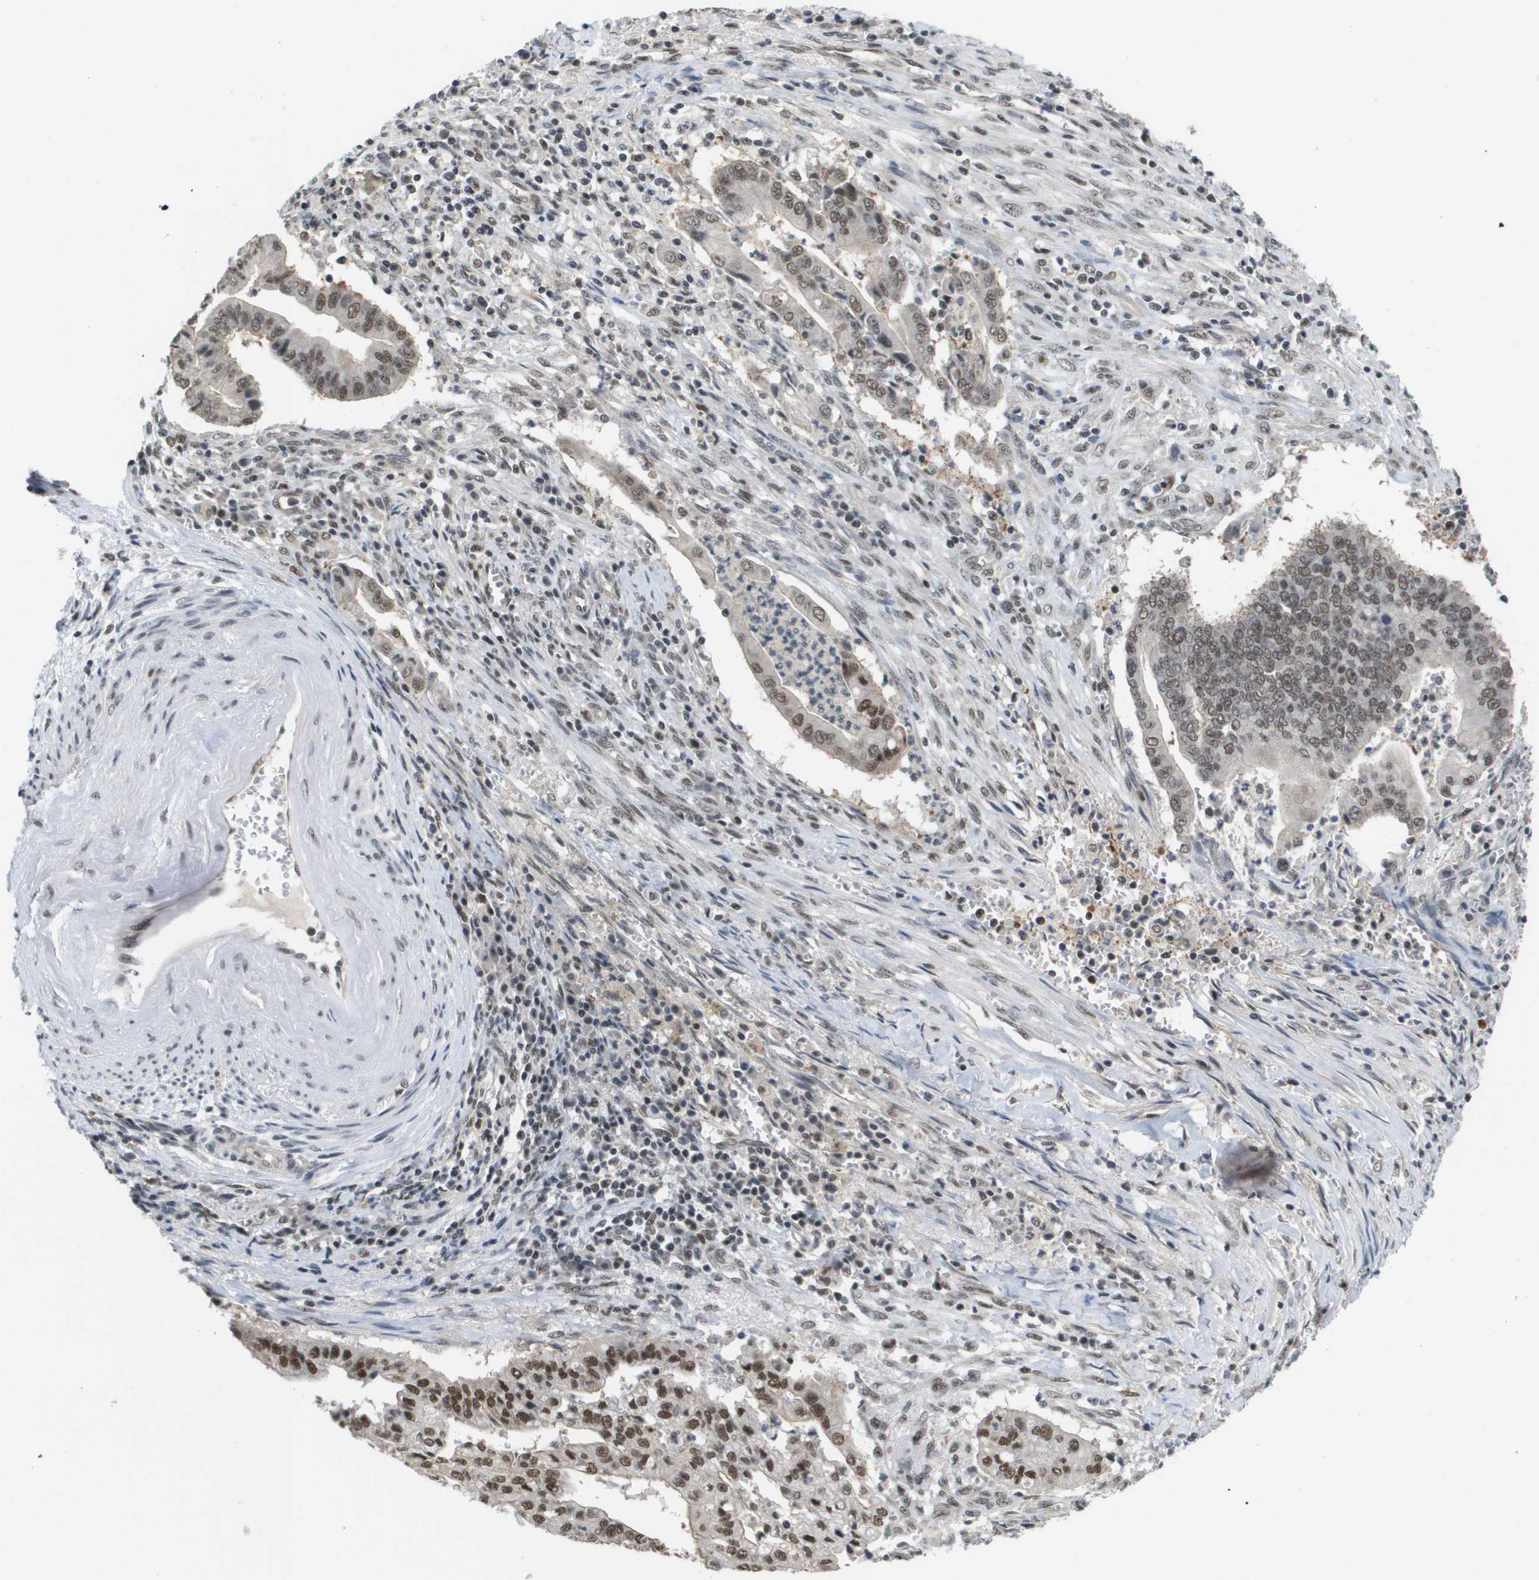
{"staining": {"intensity": "moderate", "quantity": ">75%", "location": "nuclear"}, "tissue": "cervical cancer", "cell_type": "Tumor cells", "image_type": "cancer", "snomed": [{"axis": "morphology", "description": "Adenocarcinoma, NOS"}, {"axis": "topography", "description": "Cervix"}], "caption": "Immunohistochemistry (IHC) photomicrograph of neoplastic tissue: human cervical cancer (adenocarcinoma) stained using IHC demonstrates medium levels of moderate protein expression localized specifically in the nuclear of tumor cells, appearing as a nuclear brown color.", "gene": "ISY1", "patient": {"sex": "female", "age": 44}}